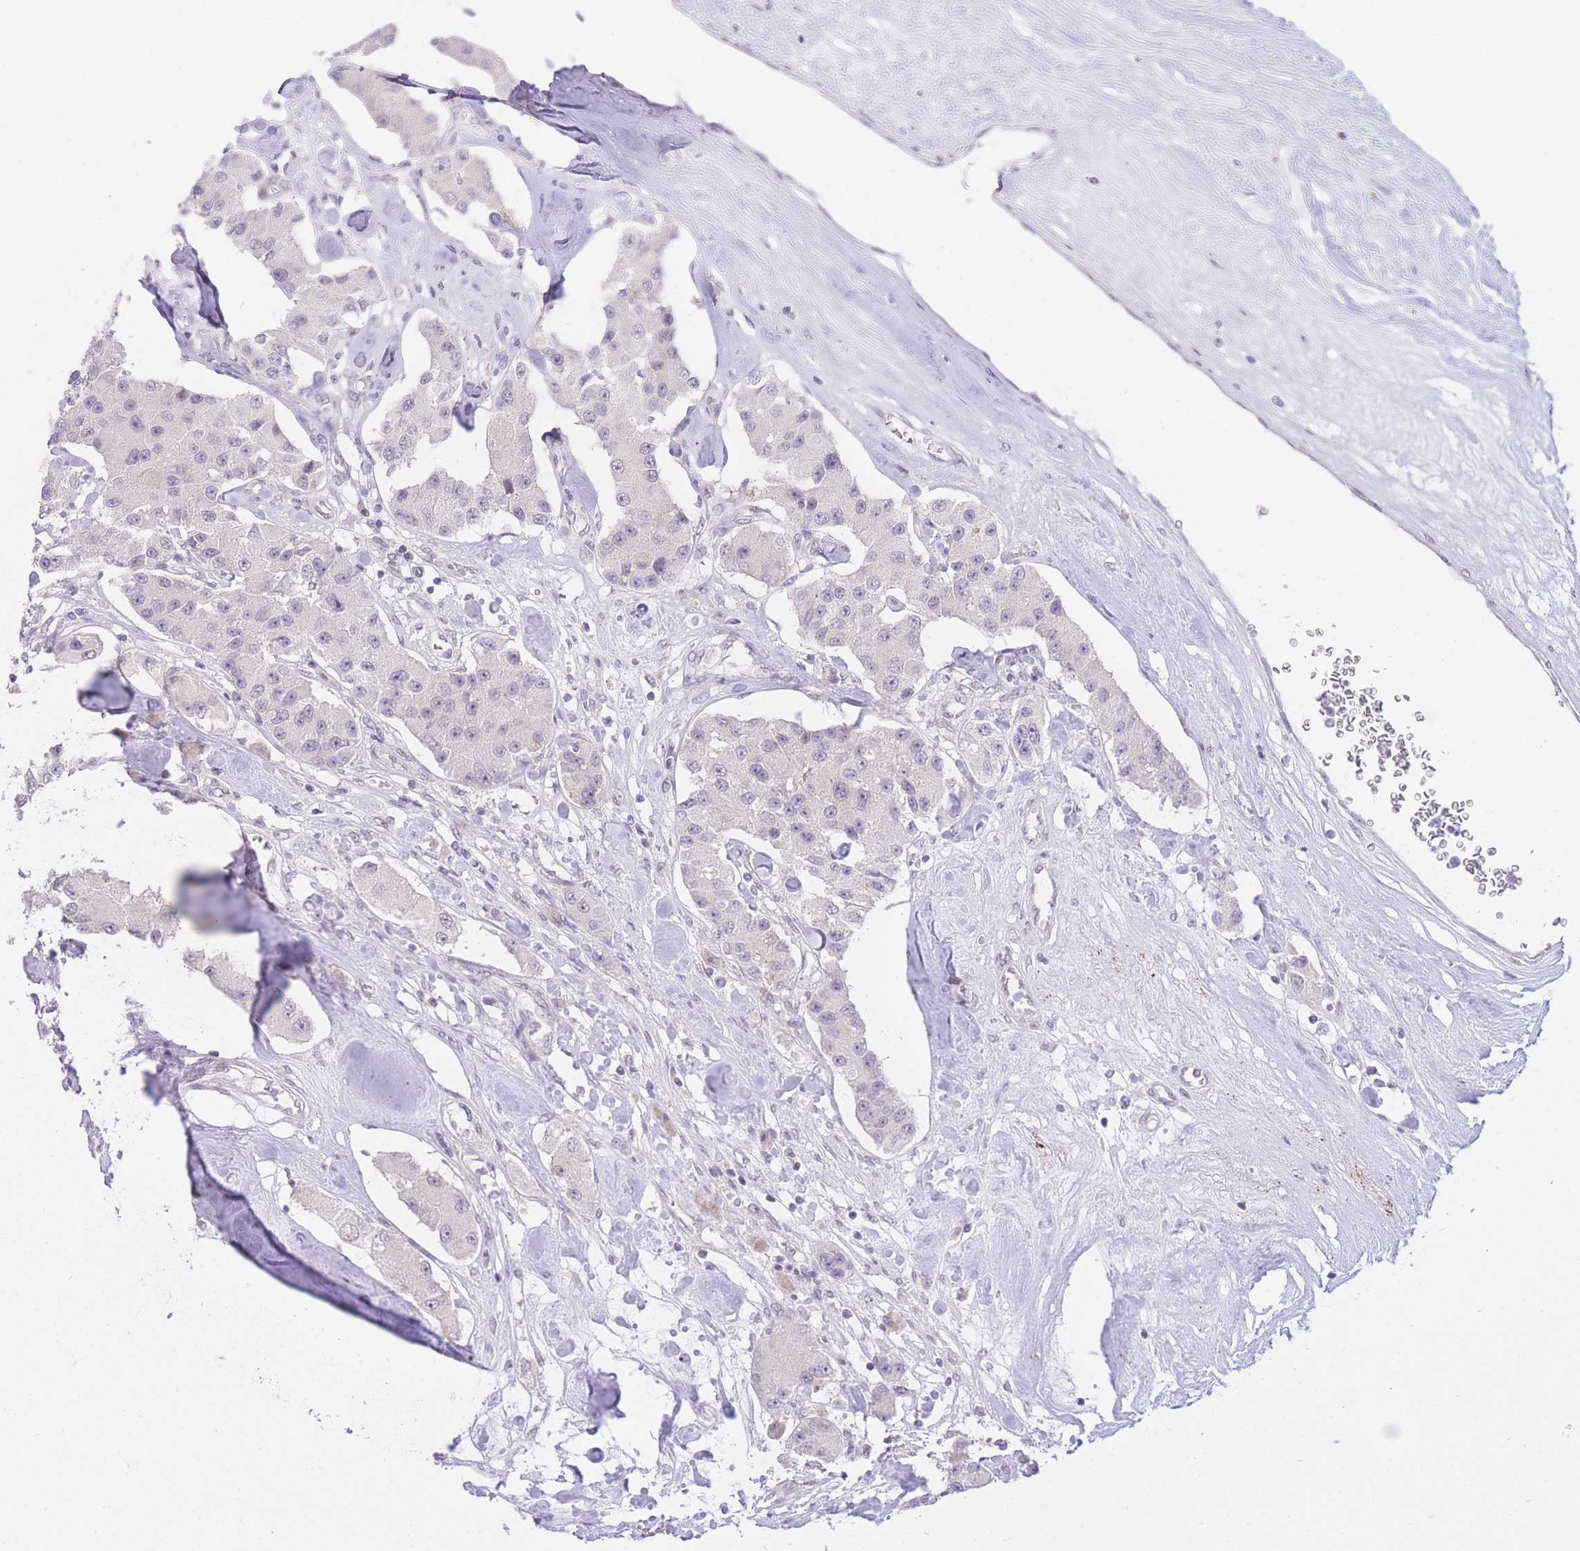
{"staining": {"intensity": "negative", "quantity": "none", "location": "none"}, "tissue": "carcinoid", "cell_type": "Tumor cells", "image_type": "cancer", "snomed": [{"axis": "morphology", "description": "Carcinoid, malignant, NOS"}, {"axis": "topography", "description": "Pancreas"}], "caption": "Micrograph shows no significant protein staining in tumor cells of malignant carcinoid.", "gene": "STK39", "patient": {"sex": "male", "age": 41}}